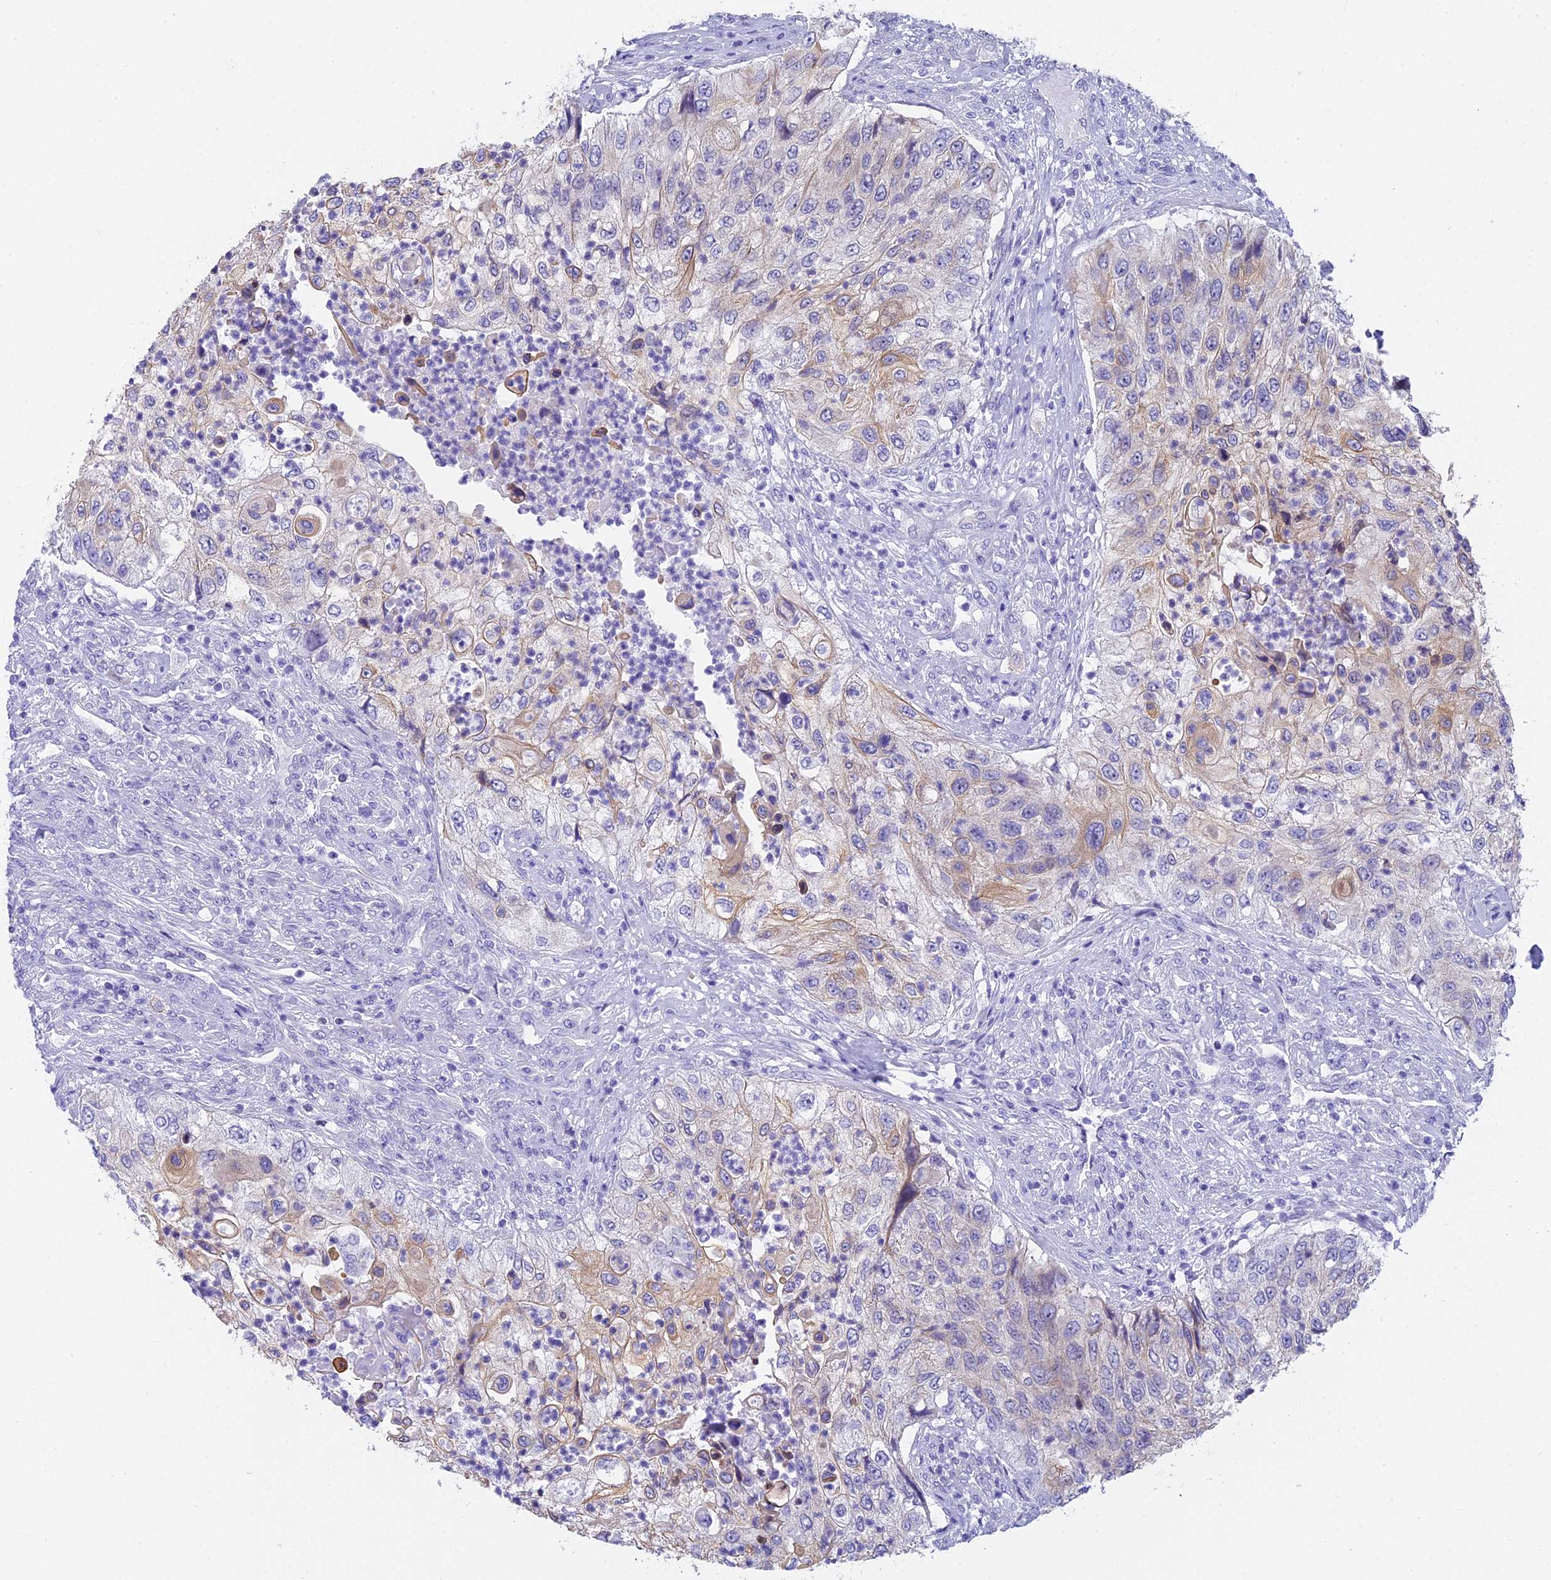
{"staining": {"intensity": "moderate", "quantity": "<25%", "location": "cytoplasmic/membranous"}, "tissue": "urothelial cancer", "cell_type": "Tumor cells", "image_type": "cancer", "snomed": [{"axis": "morphology", "description": "Urothelial carcinoma, High grade"}, {"axis": "topography", "description": "Urinary bladder"}], "caption": "The image reveals a brown stain indicating the presence of a protein in the cytoplasmic/membranous of tumor cells in urothelial cancer. The protein of interest is stained brown, and the nuclei are stained in blue (DAB (3,3'-diaminobenzidine) IHC with brightfield microscopy, high magnification).", "gene": "TACSTD2", "patient": {"sex": "female", "age": 60}}